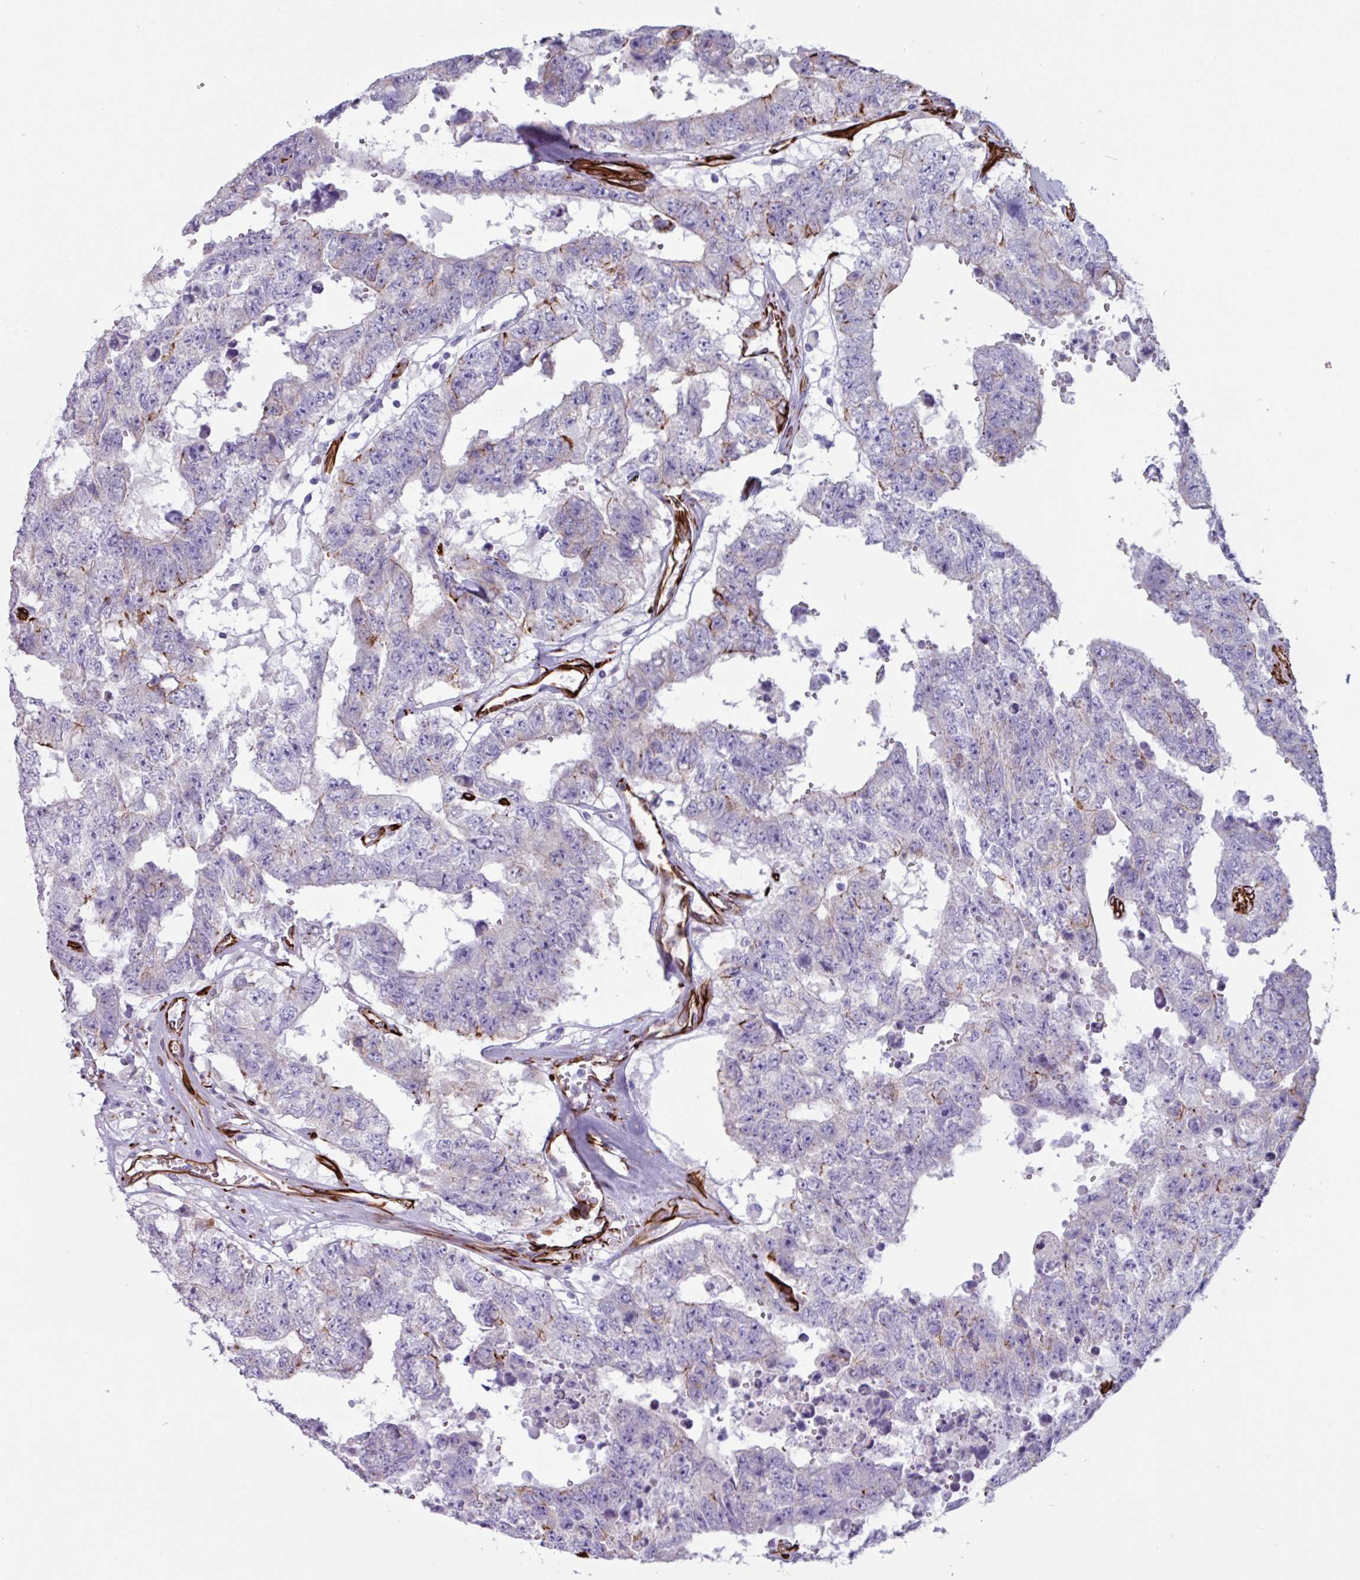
{"staining": {"intensity": "negative", "quantity": "none", "location": "none"}, "tissue": "testis cancer", "cell_type": "Tumor cells", "image_type": "cancer", "snomed": [{"axis": "morphology", "description": "Normal tissue, NOS"}, {"axis": "morphology", "description": "Carcinoma, Embryonal, NOS"}, {"axis": "topography", "description": "Testis"}, {"axis": "topography", "description": "Epididymis"}], "caption": "Micrograph shows no protein staining in tumor cells of testis embryonal carcinoma tissue.", "gene": "BTD", "patient": {"sex": "male", "age": 25}}